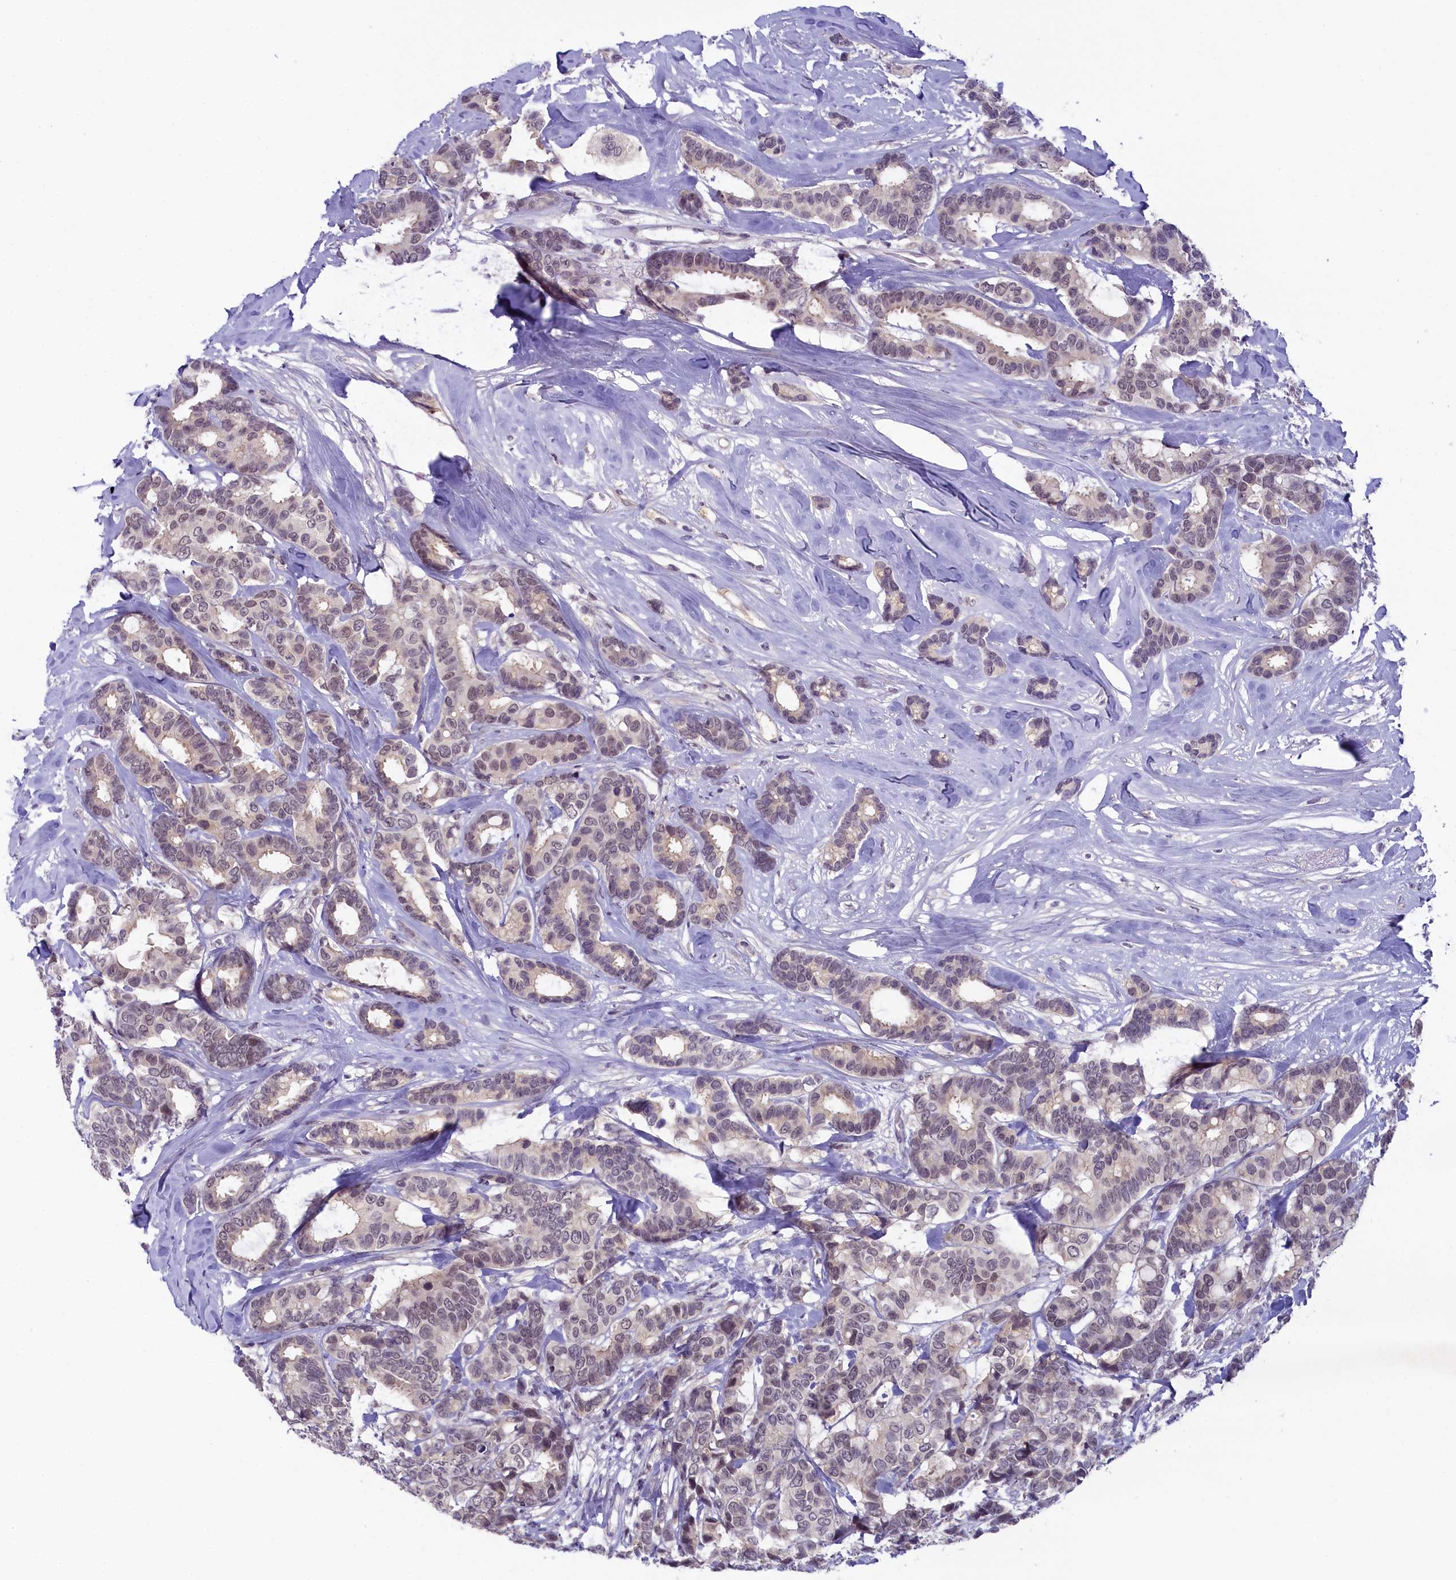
{"staining": {"intensity": "weak", "quantity": ">75%", "location": "nuclear"}, "tissue": "breast cancer", "cell_type": "Tumor cells", "image_type": "cancer", "snomed": [{"axis": "morphology", "description": "Duct carcinoma"}, {"axis": "topography", "description": "Breast"}], "caption": "Weak nuclear positivity for a protein is appreciated in about >75% of tumor cells of invasive ductal carcinoma (breast) using immunohistochemistry (IHC).", "gene": "CRAMP1", "patient": {"sex": "female", "age": 87}}